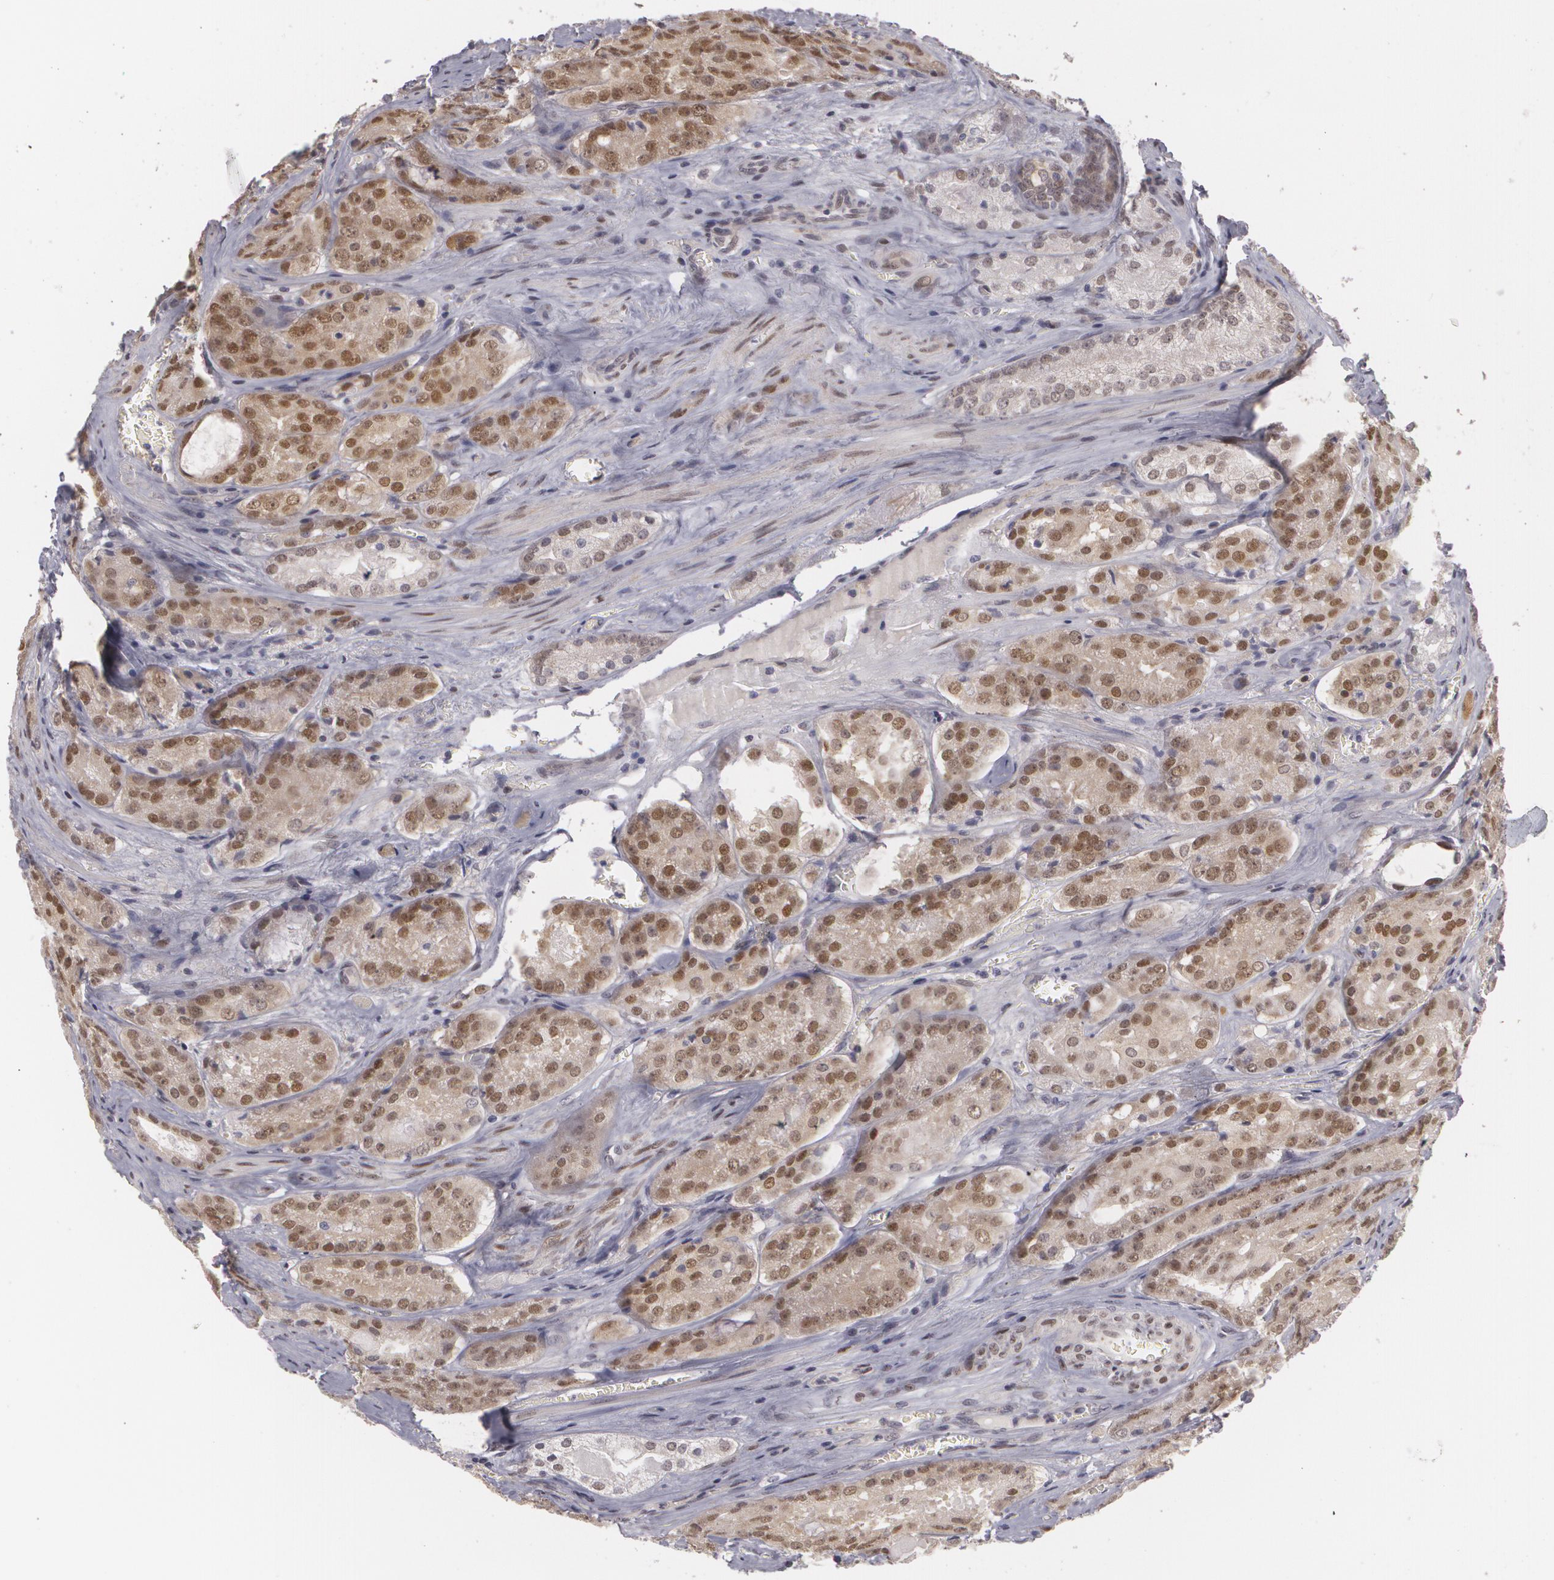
{"staining": {"intensity": "moderate", "quantity": ">75%", "location": "nuclear"}, "tissue": "prostate cancer", "cell_type": "Tumor cells", "image_type": "cancer", "snomed": [{"axis": "morphology", "description": "Adenocarcinoma, Medium grade"}, {"axis": "topography", "description": "Prostate"}], "caption": "Prostate medium-grade adenocarcinoma stained with a brown dye displays moderate nuclear positive expression in about >75% of tumor cells.", "gene": "ZBTB16", "patient": {"sex": "male", "age": 60}}